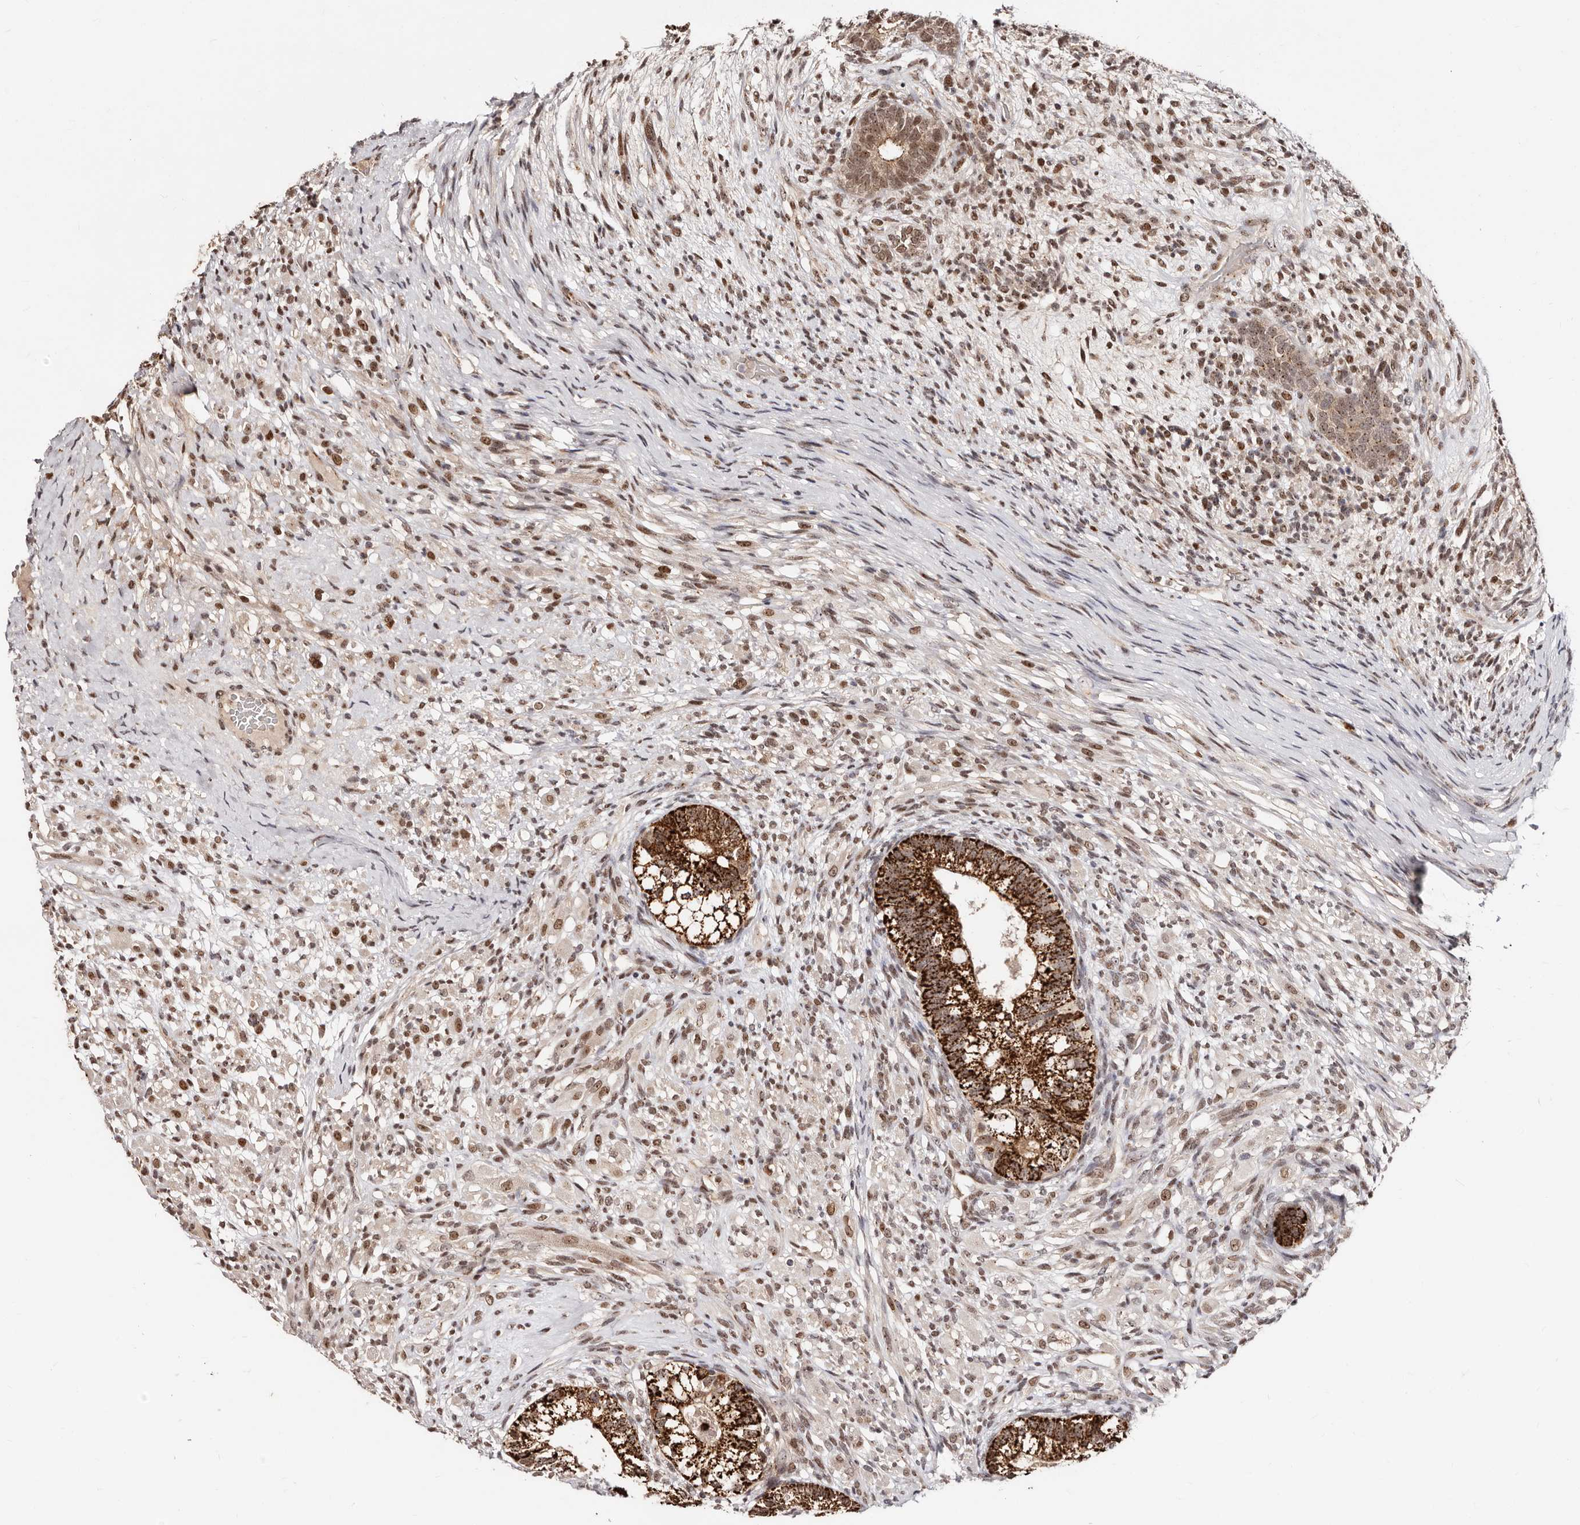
{"staining": {"intensity": "strong", "quantity": ">75%", "location": "cytoplasmic/membranous,nuclear"}, "tissue": "testis cancer", "cell_type": "Tumor cells", "image_type": "cancer", "snomed": [{"axis": "morphology", "description": "Seminoma, NOS"}, {"axis": "morphology", "description": "Carcinoma, Embryonal, NOS"}, {"axis": "topography", "description": "Testis"}], "caption": "This is an image of immunohistochemistry (IHC) staining of testis cancer, which shows strong positivity in the cytoplasmic/membranous and nuclear of tumor cells.", "gene": "APOL6", "patient": {"sex": "male", "age": 28}}